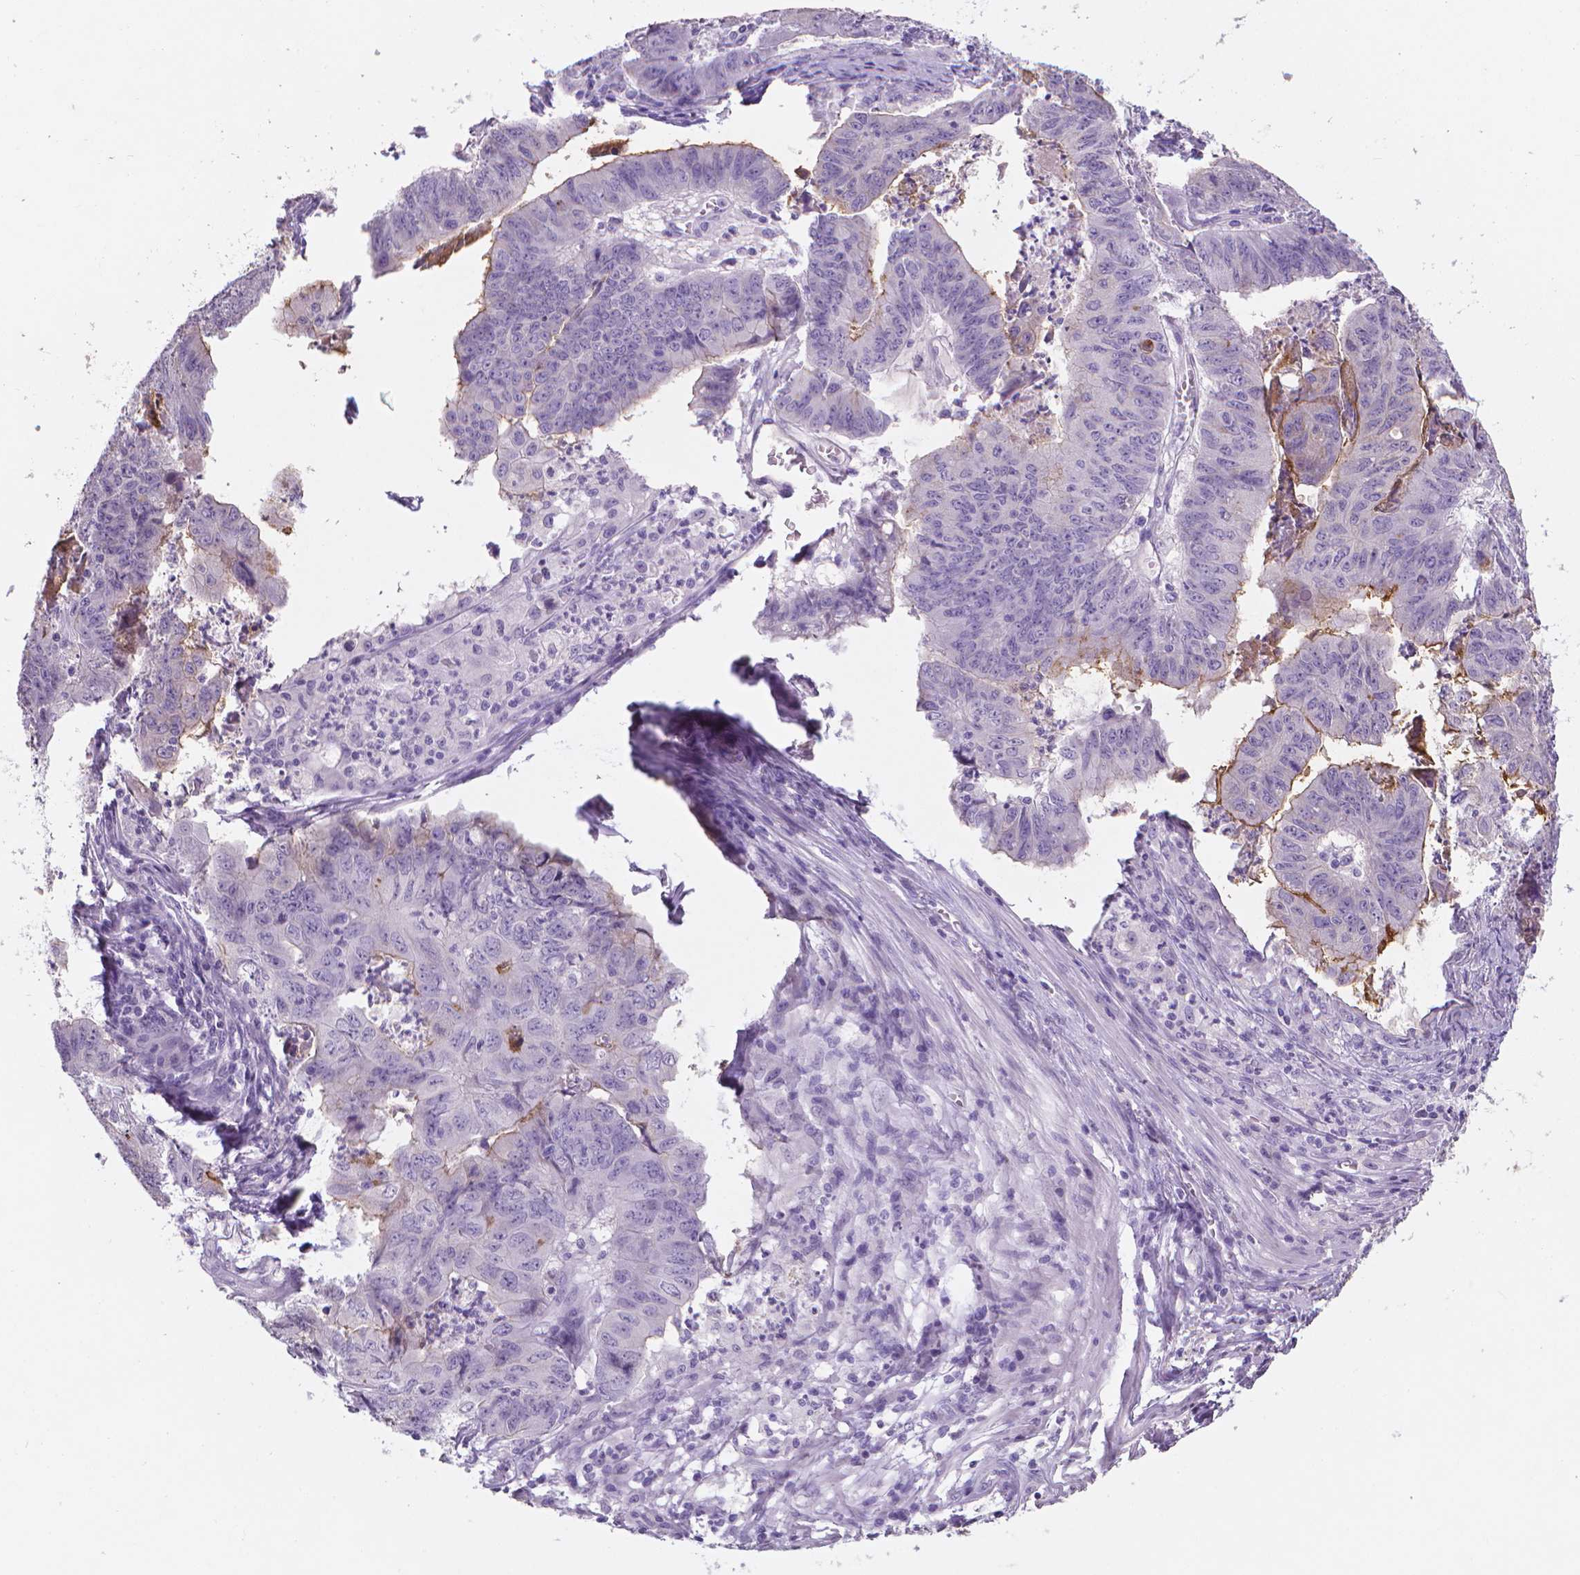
{"staining": {"intensity": "weak", "quantity": "25%-75%", "location": "cytoplasmic/membranous"}, "tissue": "stomach cancer", "cell_type": "Tumor cells", "image_type": "cancer", "snomed": [{"axis": "morphology", "description": "Adenocarcinoma, NOS"}, {"axis": "topography", "description": "Stomach, lower"}], "caption": "Human stomach cancer stained with a brown dye displays weak cytoplasmic/membranous positive staining in approximately 25%-75% of tumor cells.", "gene": "XPNPEP2", "patient": {"sex": "male", "age": 77}}